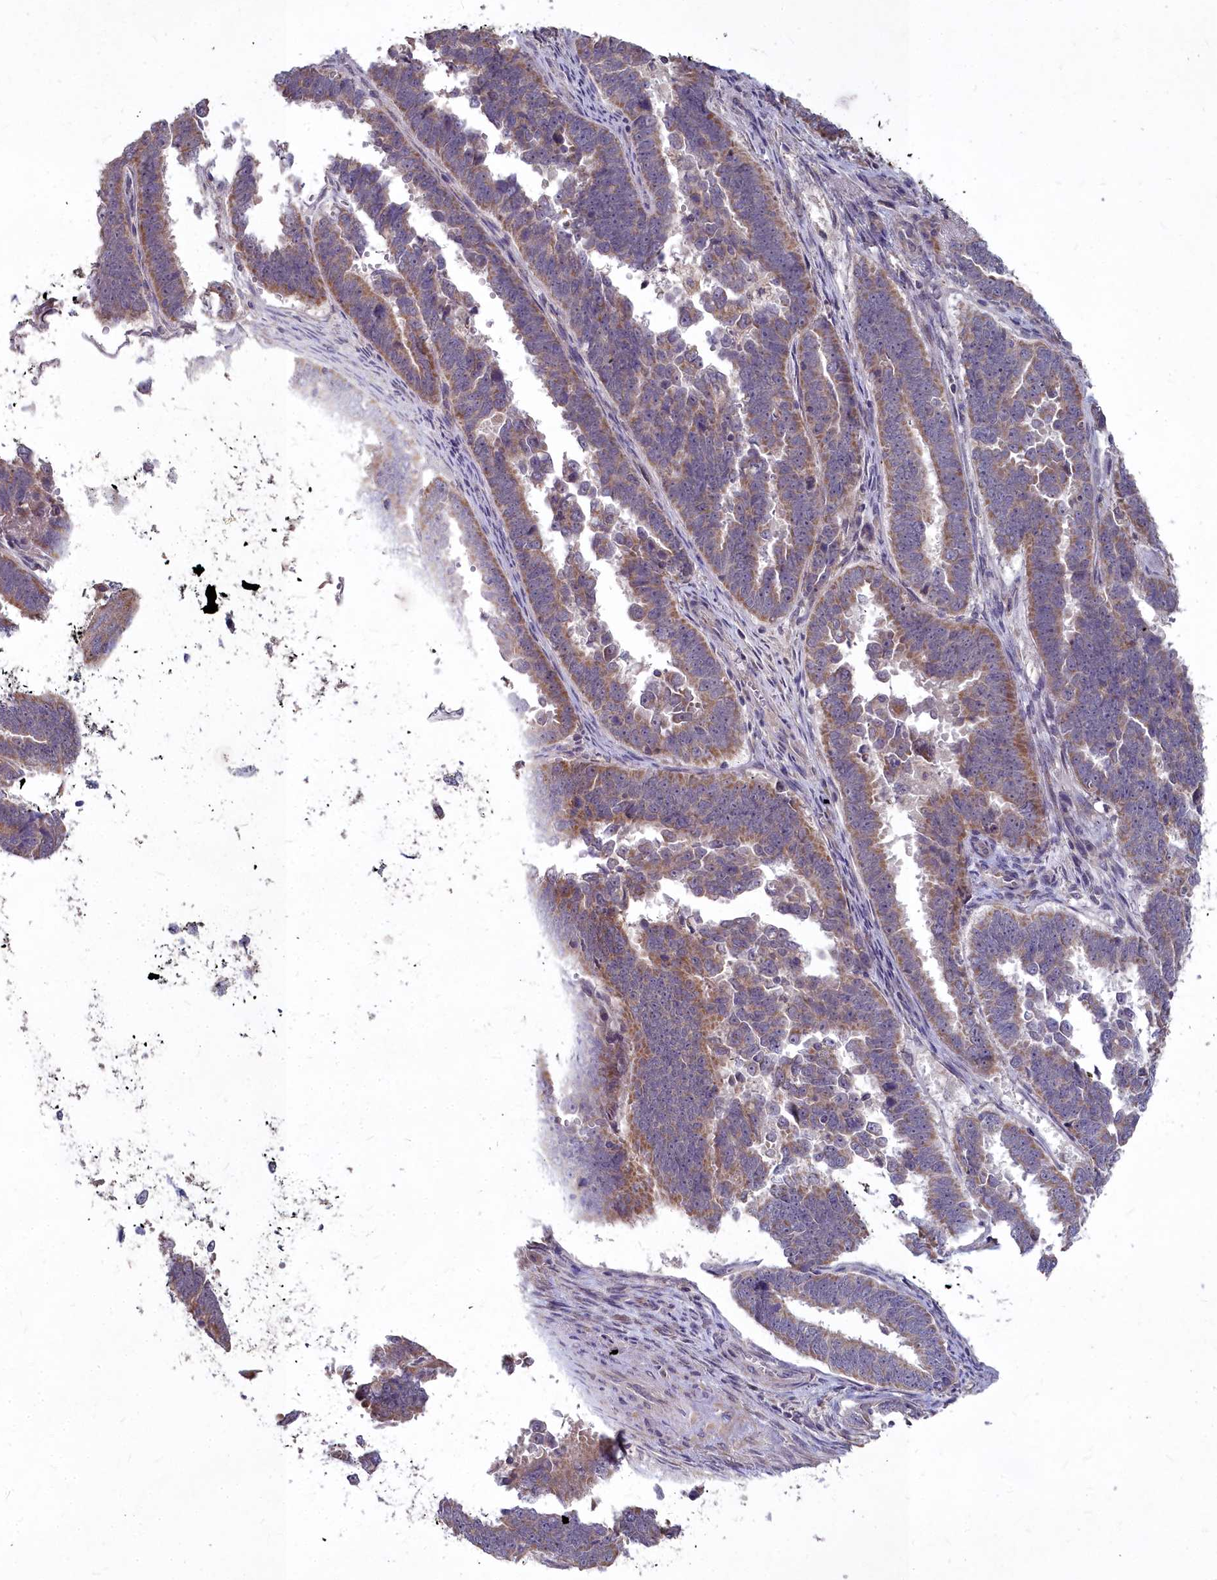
{"staining": {"intensity": "moderate", "quantity": ">75%", "location": "cytoplasmic/membranous"}, "tissue": "endometrial cancer", "cell_type": "Tumor cells", "image_type": "cancer", "snomed": [{"axis": "morphology", "description": "Adenocarcinoma, NOS"}, {"axis": "topography", "description": "Endometrium"}], "caption": "Protein expression by IHC displays moderate cytoplasmic/membranous positivity in about >75% of tumor cells in adenocarcinoma (endometrial).", "gene": "MICU2", "patient": {"sex": "female", "age": 75}}